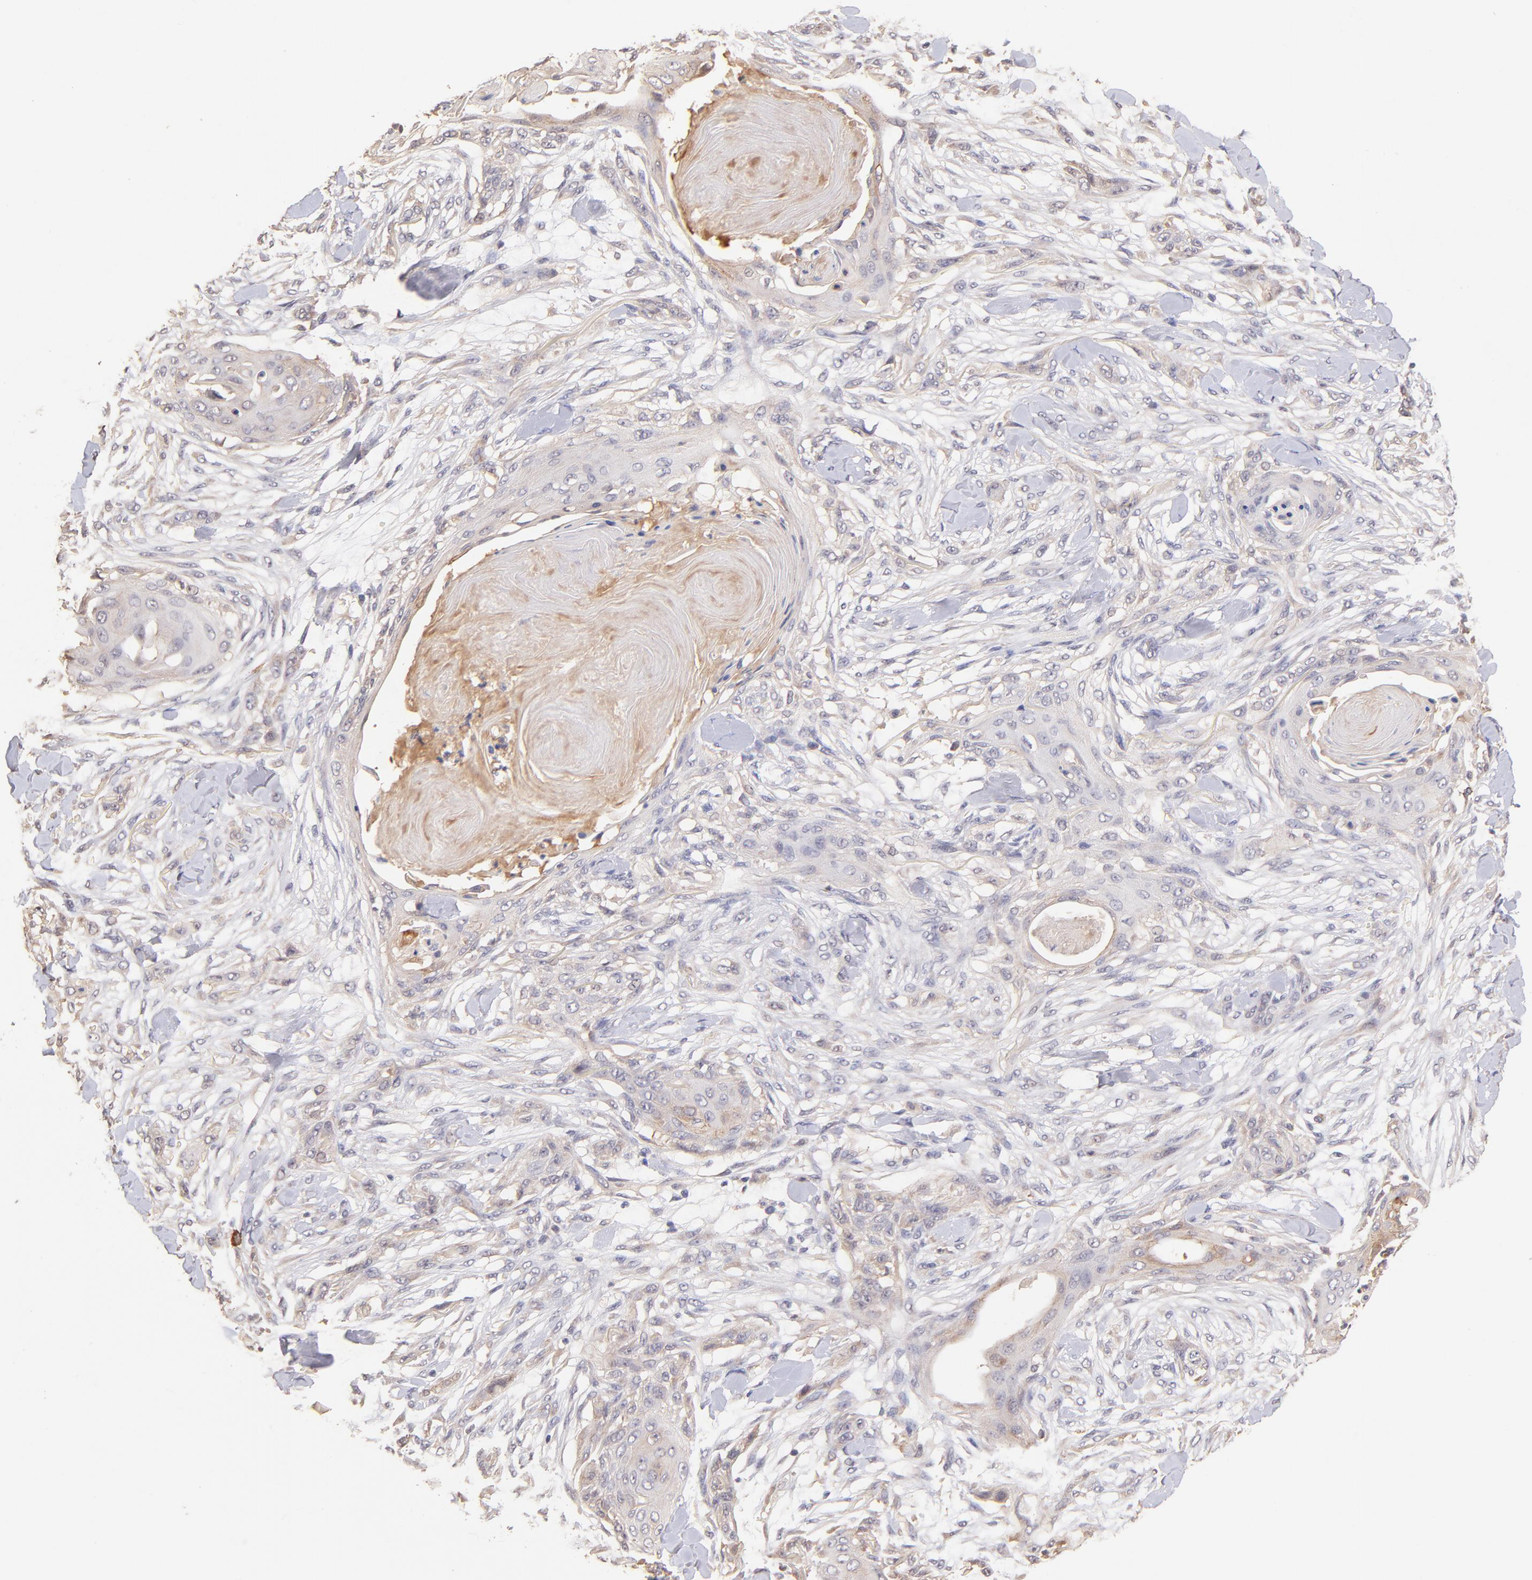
{"staining": {"intensity": "negative", "quantity": "none", "location": "none"}, "tissue": "skin cancer", "cell_type": "Tumor cells", "image_type": "cancer", "snomed": [{"axis": "morphology", "description": "Squamous cell carcinoma, NOS"}, {"axis": "topography", "description": "Skin"}], "caption": "The histopathology image displays no significant staining in tumor cells of skin squamous cell carcinoma.", "gene": "RNASEL", "patient": {"sex": "female", "age": 59}}